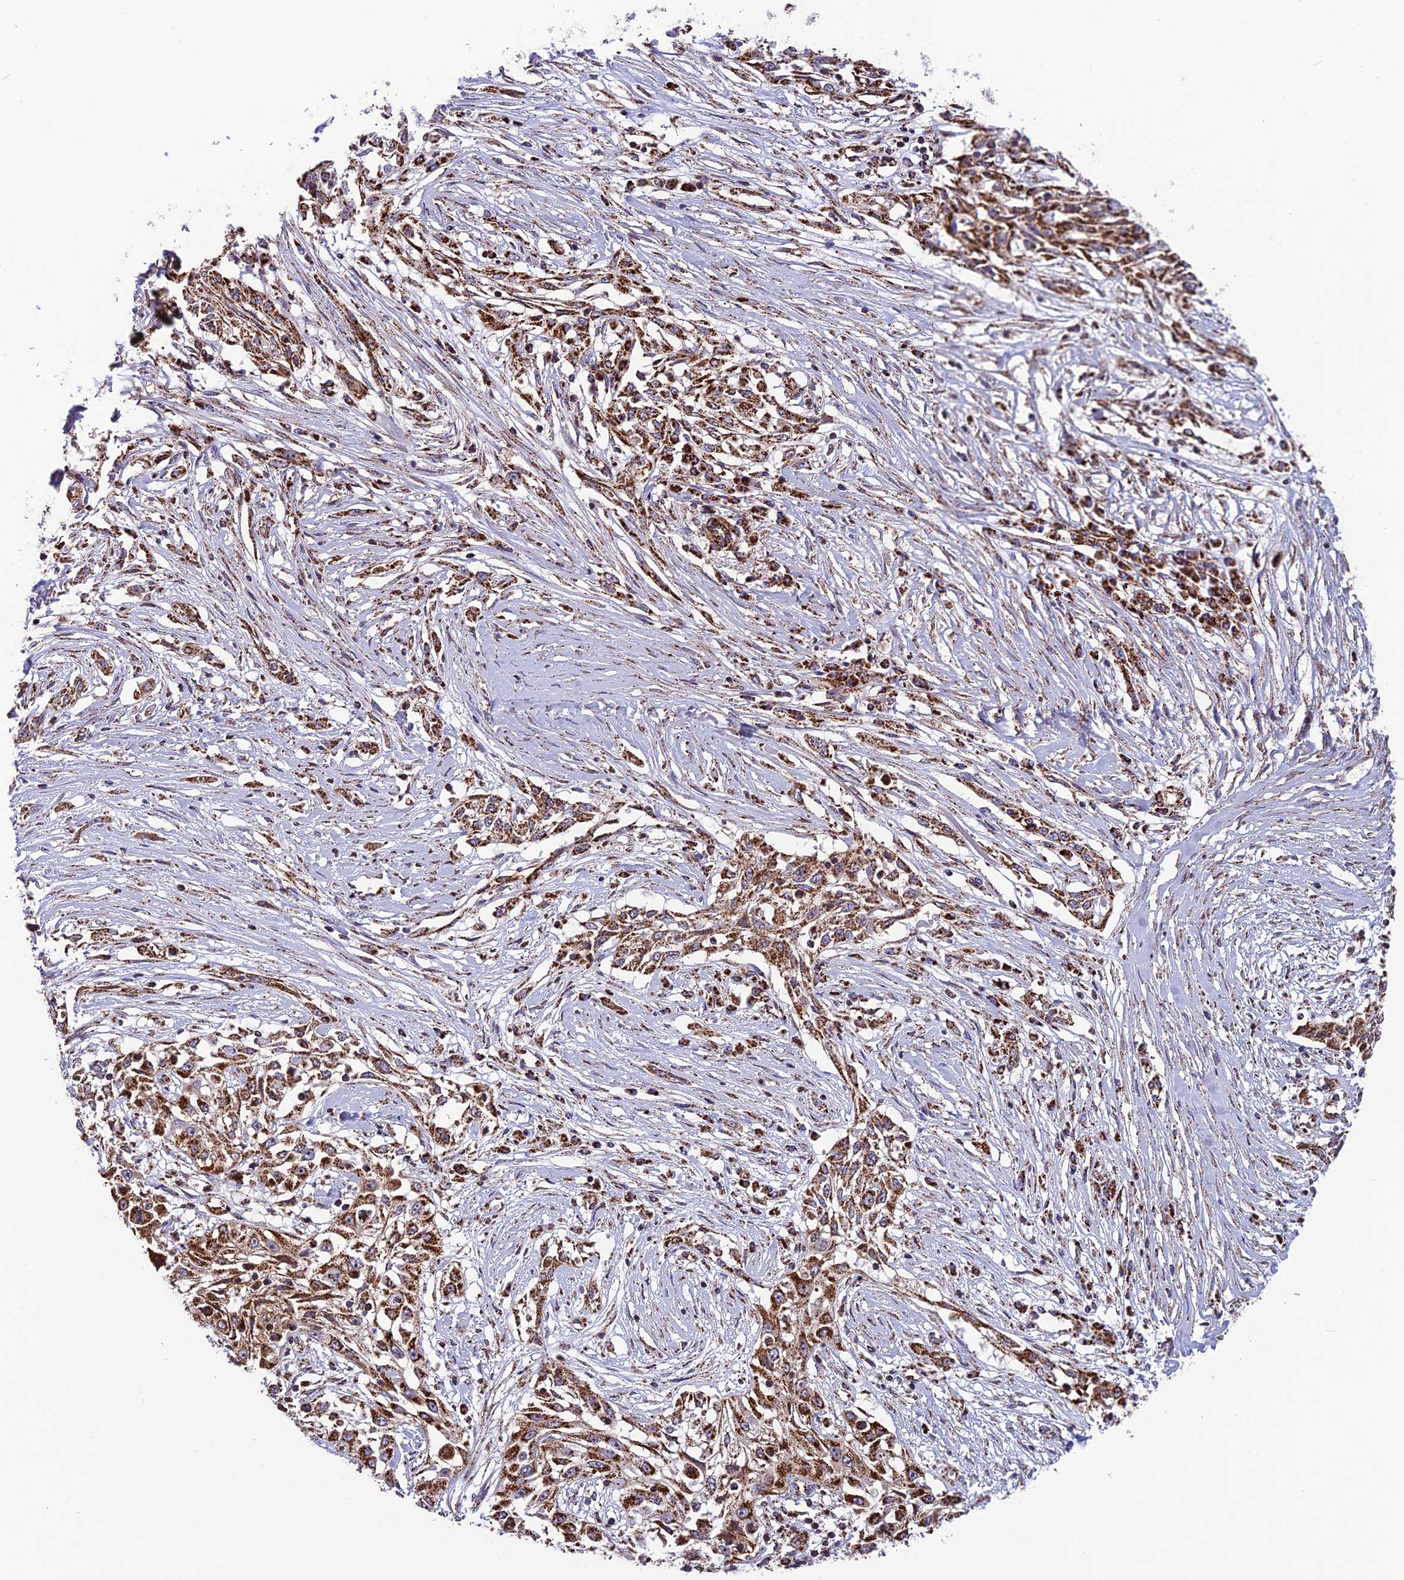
{"staining": {"intensity": "moderate", "quantity": ">75%", "location": "cytoplasmic/membranous"}, "tissue": "skin cancer", "cell_type": "Tumor cells", "image_type": "cancer", "snomed": [{"axis": "morphology", "description": "Squamous cell carcinoma, NOS"}, {"axis": "morphology", "description": "Squamous cell carcinoma, metastatic, NOS"}, {"axis": "topography", "description": "Skin"}, {"axis": "topography", "description": "Lymph node"}], "caption": "Protein expression analysis of skin squamous cell carcinoma exhibits moderate cytoplasmic/membranous staining in approximately >75% of tumor cells. Ihc stains the protein of interest in brown and the nuclei are stained blue.", "gene": "MRPS18B", "patient": {"sex": "male", "age": 75}}